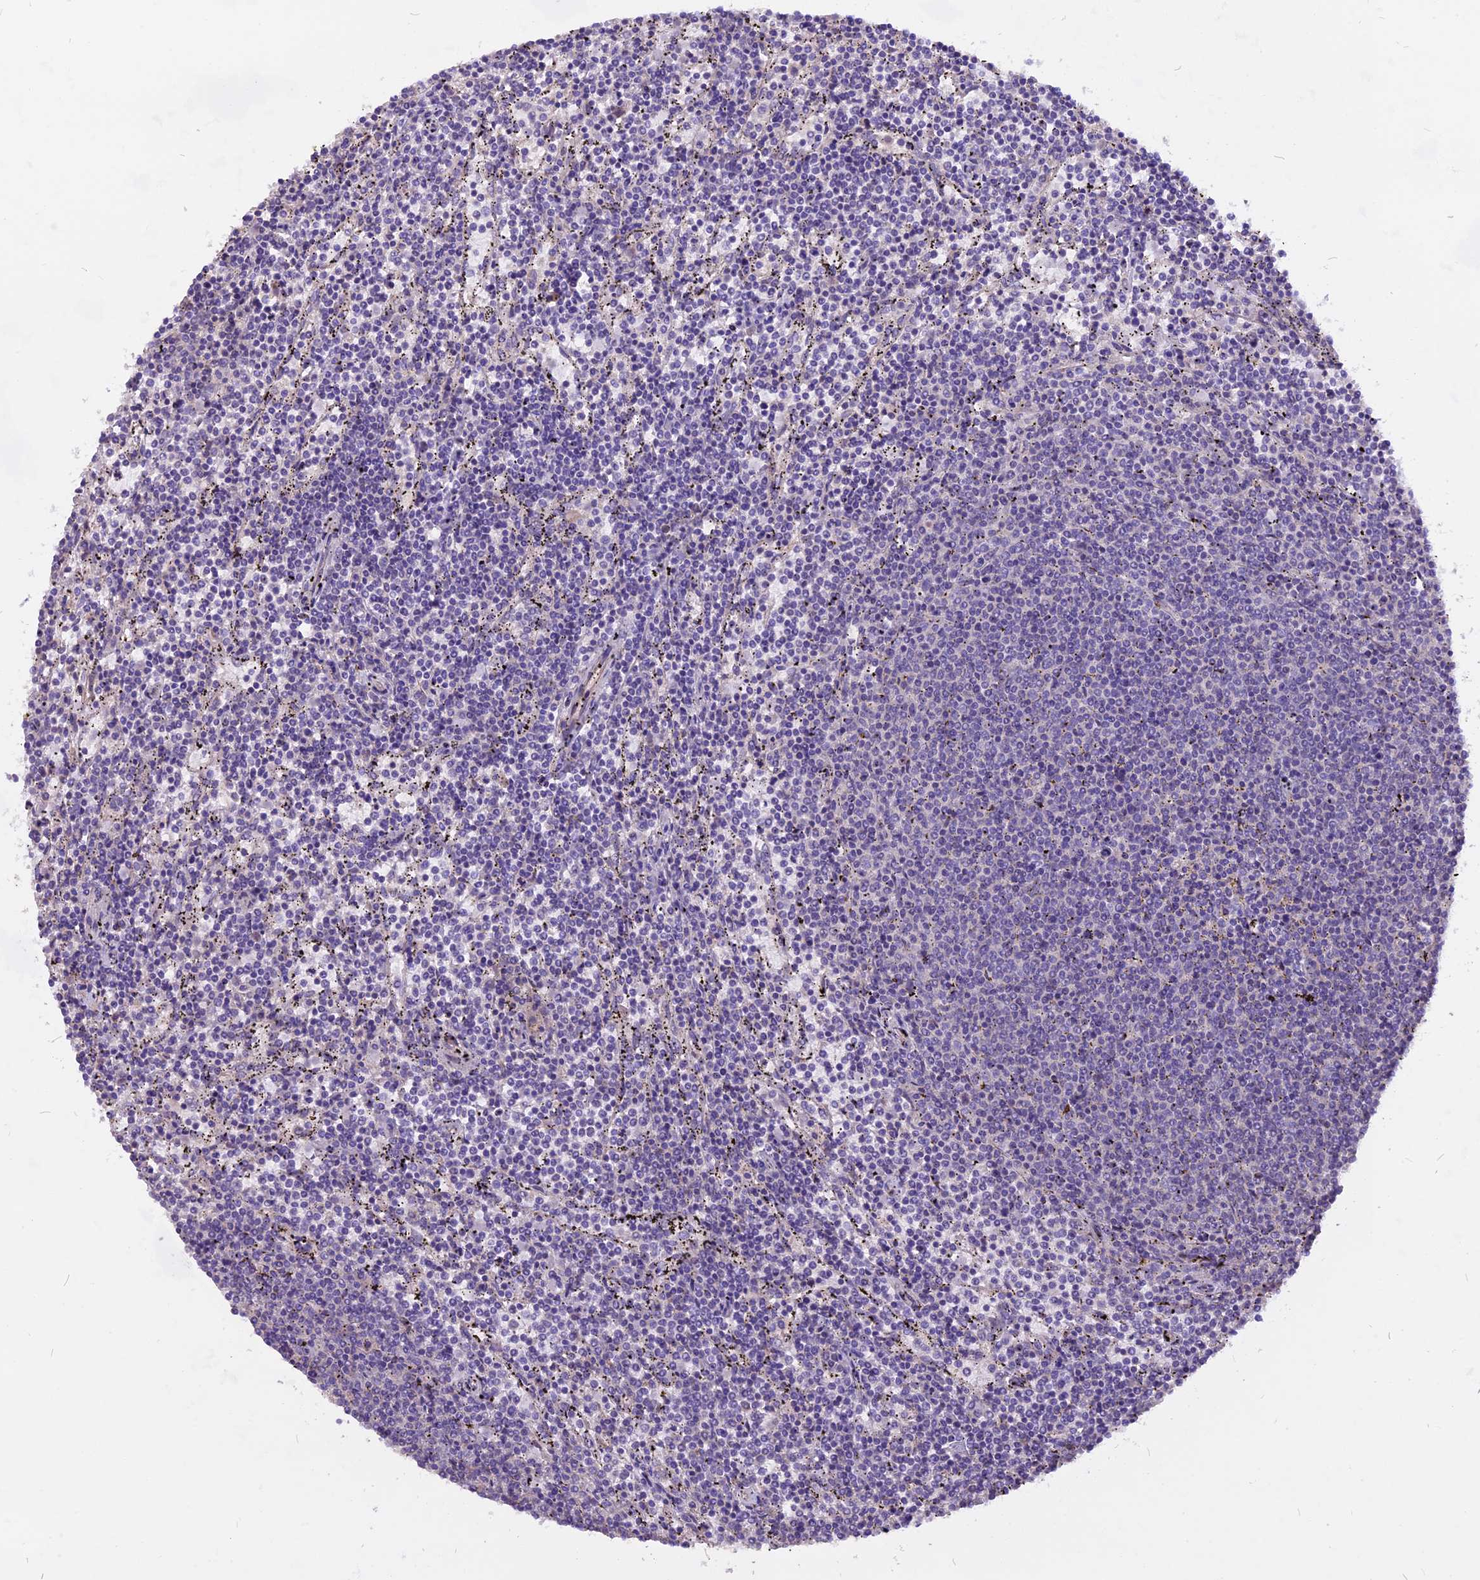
{"staining": {"intensity": "negative", "quantity": "none", "location": "none"}, "tissue": "lymphoma", "cell_type": "Tumor cells", "image_type": "cancer", "snomed": [{"axis": "morphology", "description": "Malignant lymphoma, non-Hodgkin's type, Low grade"}, {"axis": "topography", "description": "Spleen"}], "caption": "DAB immunohistochemical staining of human low-grade malignant lymphoma, non-Hodgkin's type reveals no significant positivity in tumor cells.", "gene": "ANO3", "patient": {"sex": "female", "age": 50}}